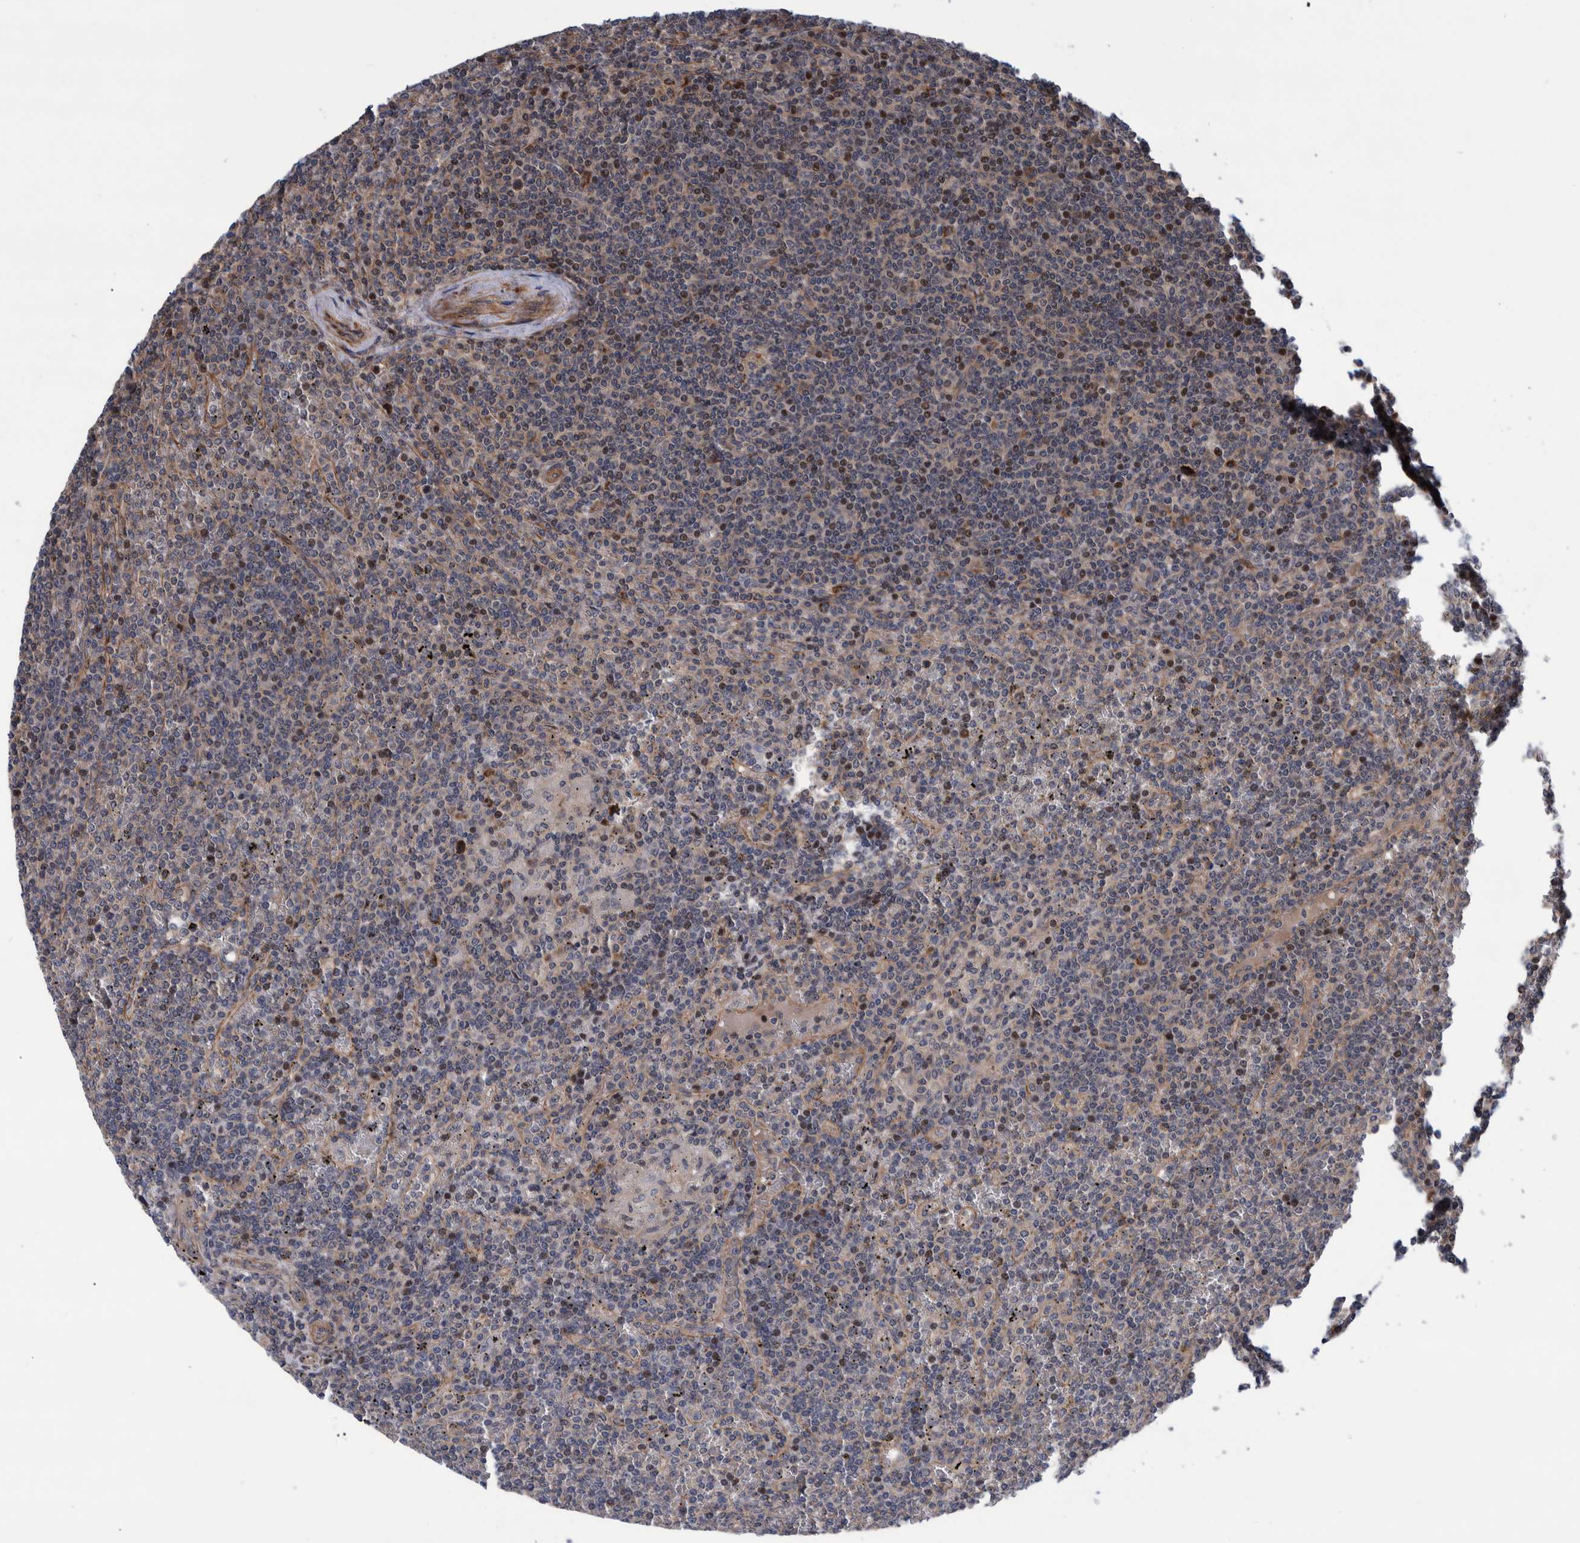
{"staining": {"intensity": "moderate", "quantity": "<25%", "location": "cytoplasmic/membranous,nuclear"}, "tissue": "lymphoma", "cell_type": "Tumor cells", "image_type": "cancer", "snomed": [{"axis": "morphology", "description": "Malignant lymphoma, non-Hodgkin's type, Low grade"}, {"axis": "topography", "description": "Spleen"}], "caption": "IHC histopathology image of human malignant lymphoma, non-Hodgkin's type (low-grade) stained for a protein (brown), which displays low levels of moderate cytoplasmic/membranous and nuclear staining in approximately <25% of tumor cells.", "gene": "GRPEL2", "patient": {"sex": "female", "age": 19}}